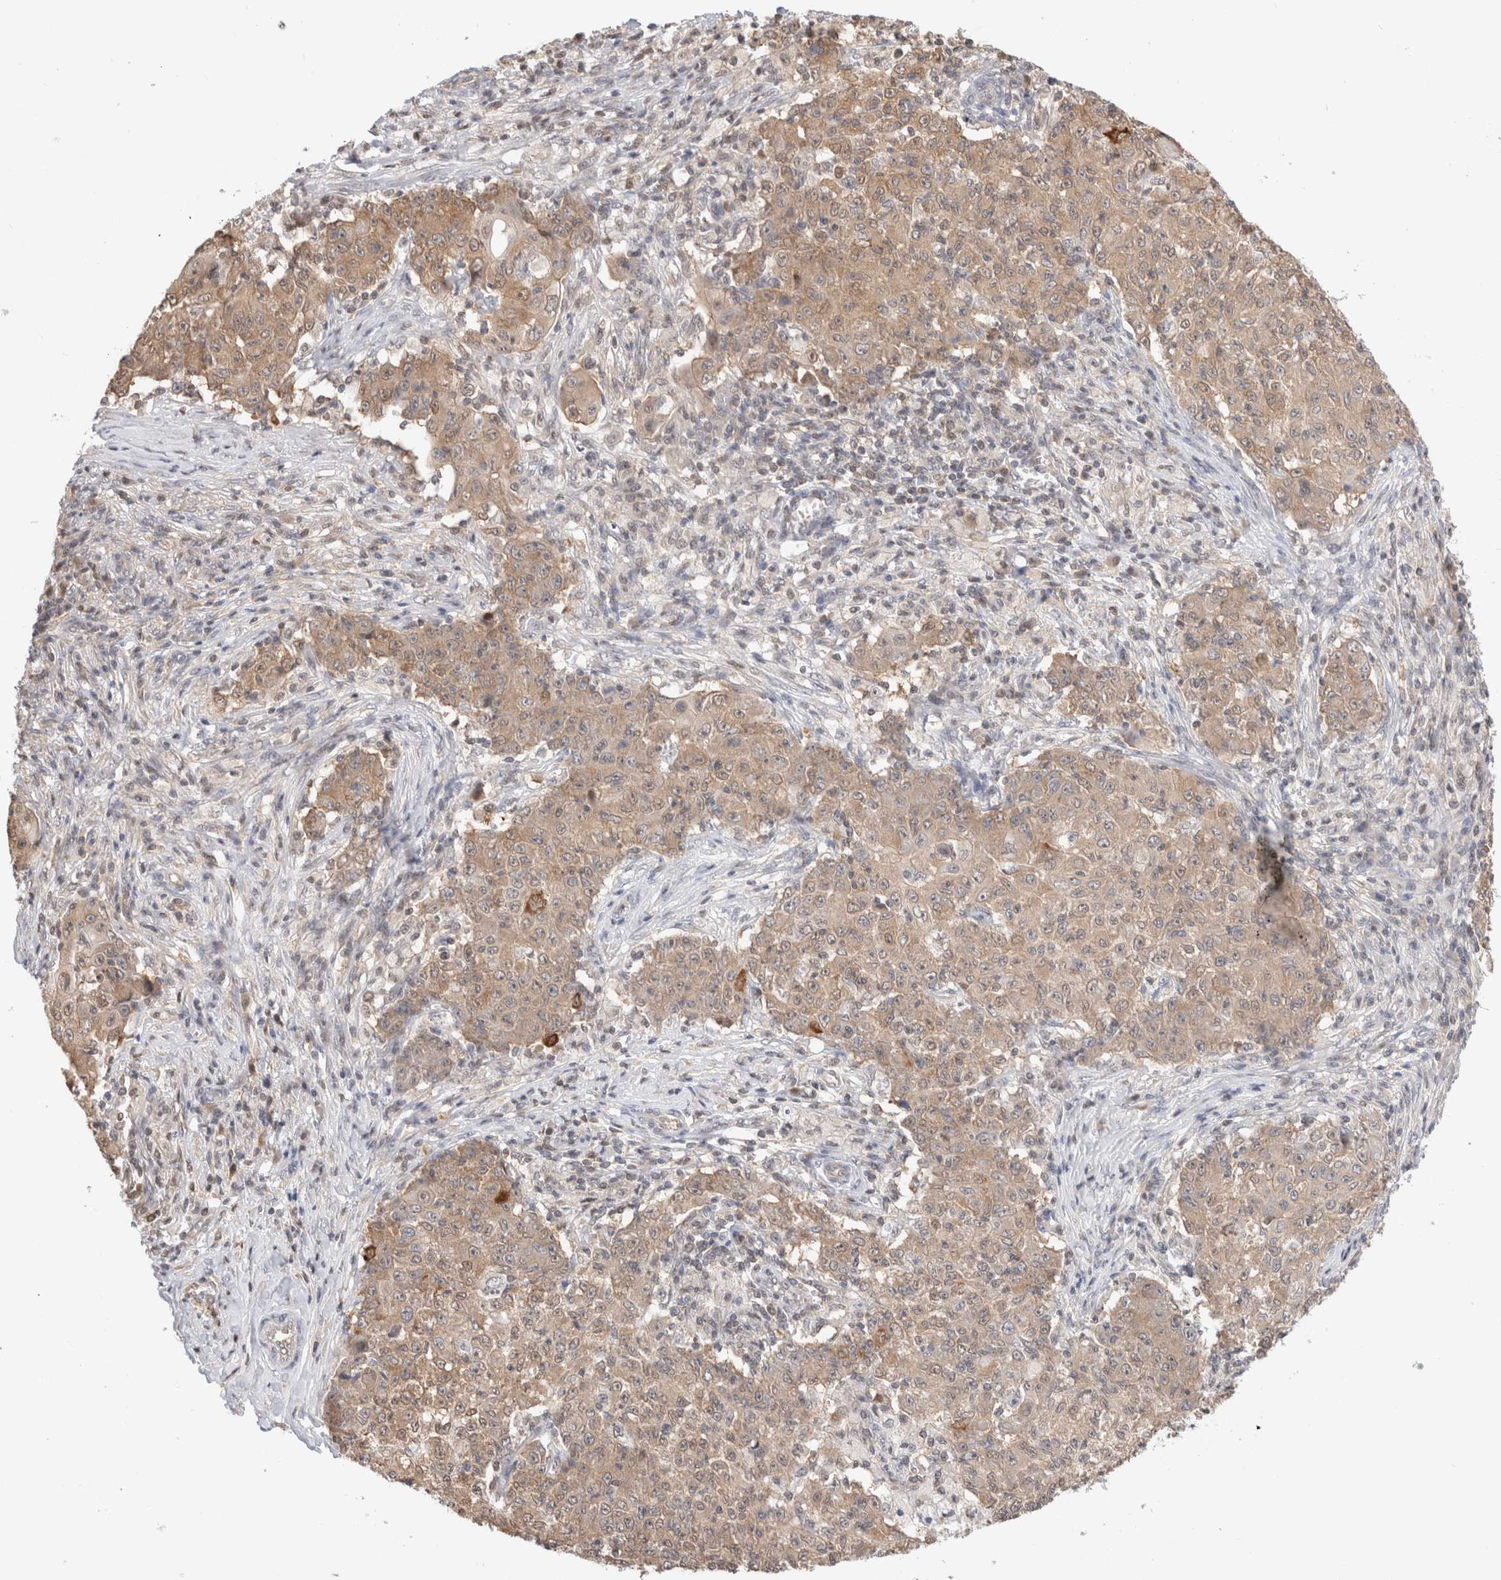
{"staining": {"intensity": "moderate", "quantity": ">75%", "location": "cytoplasmic/membranous"}, "tissue": "ovarian cancer", "cell_type": "Tumor cells", "image_type": "cancer", "snomed": [{"axis": "morphology", "description": "Carcinoma, endometroid"}, {"axis": "topography", "description": "Ovary"}], "caption": "IHC photomicrograph of human ovarian endometroid carcinoma stained for a protein (brown), which reveals medium levels of moderate cytoplasmic/membranous positivity in approximately >75% of tumor cells.", "gene": "C17orf97", "patient": {"sex": "female", "age": 42}}